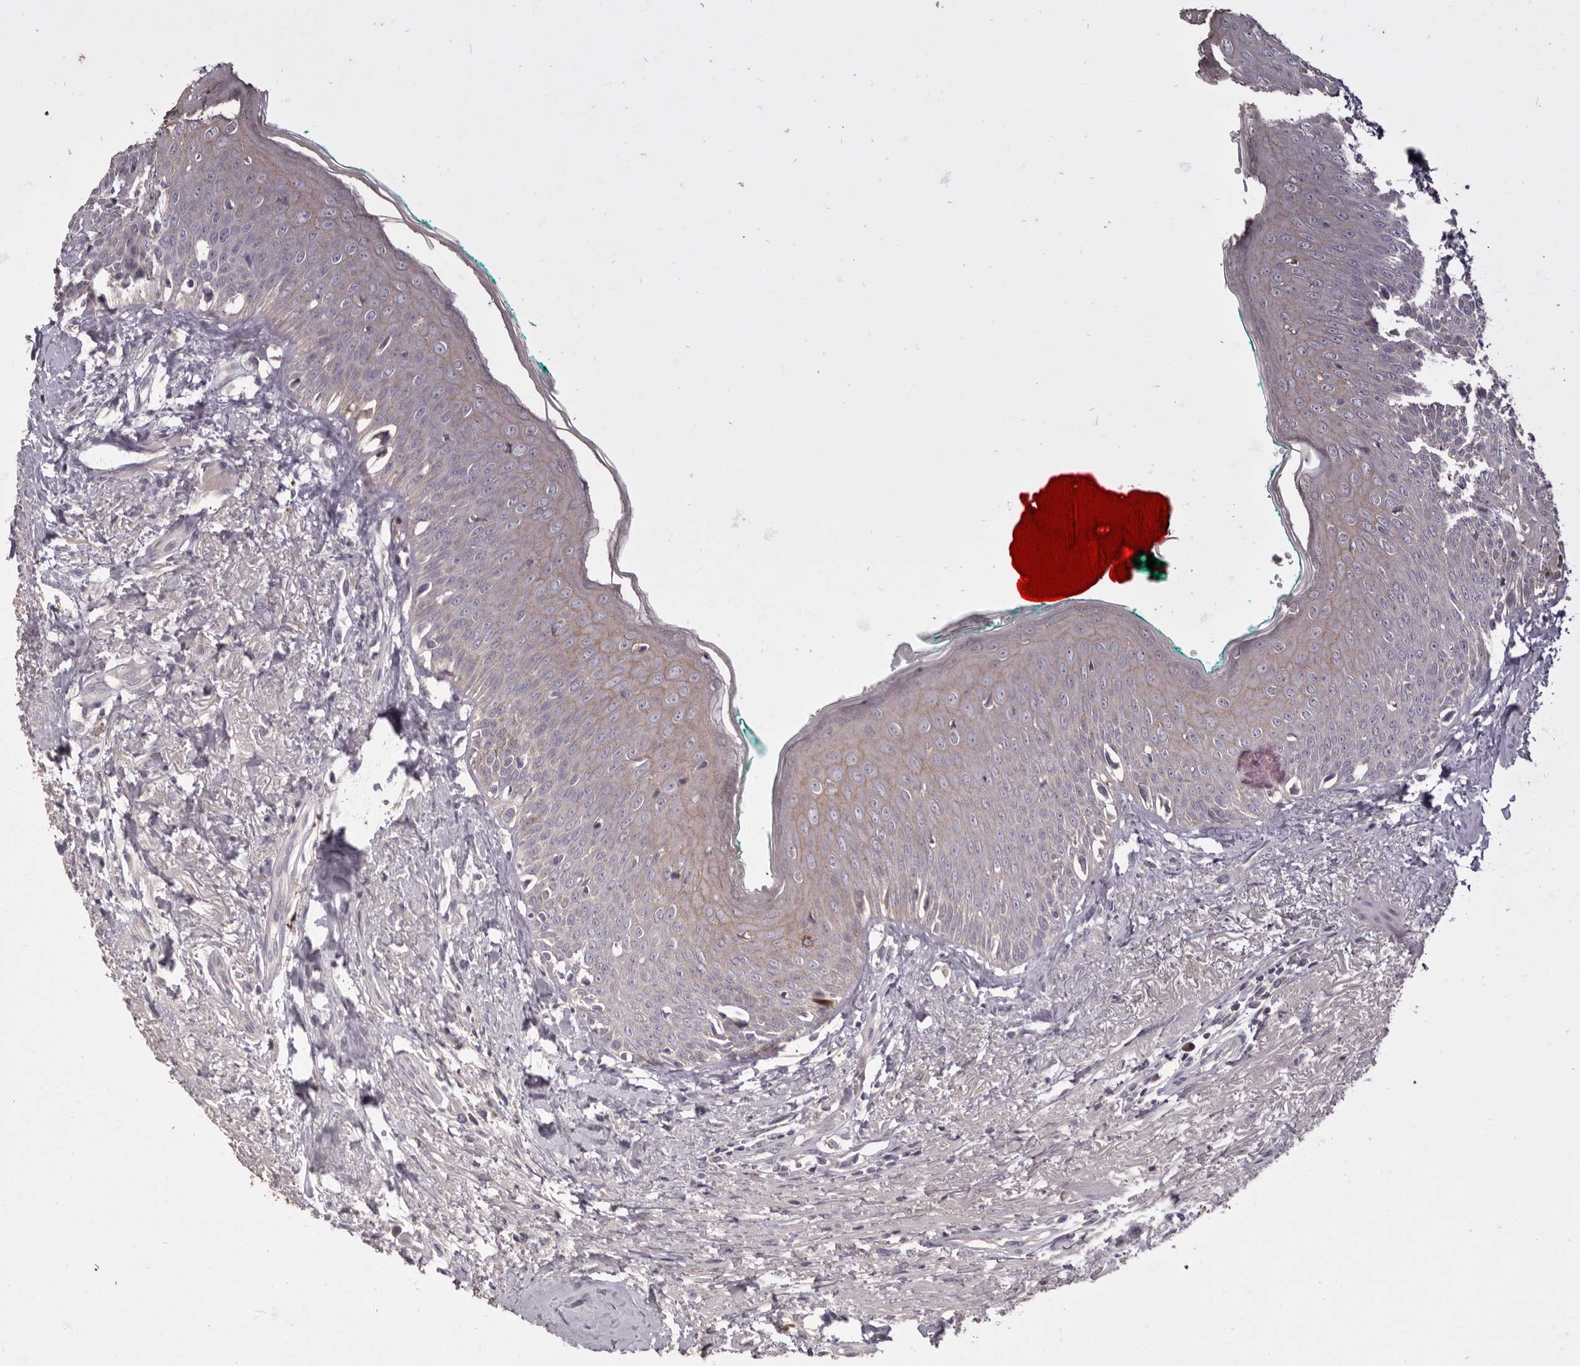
{"staining": {"intensity": "weak", "quantity": "<25%", "location": "cytoplasmic/membranous"}, "tissue": "oral mucosa", "cell_type": "Squamous epithelial cells", "image_type": "normal", "snomed": [{"axis": "morphology", "description": "Normal tissue, NOS"}, {"axis": "topography", "description": "Oral tissue"}], "caption": "Immunohistochemistry of normal human oral mucosa reveals no positivity in squamous epithelial cells. (Brightfield microscopy of DAB immunohistochemistry (IHC) at high magnification).", "gene": "HCAR2", "patient": {"sex": "female", "age": 70}}